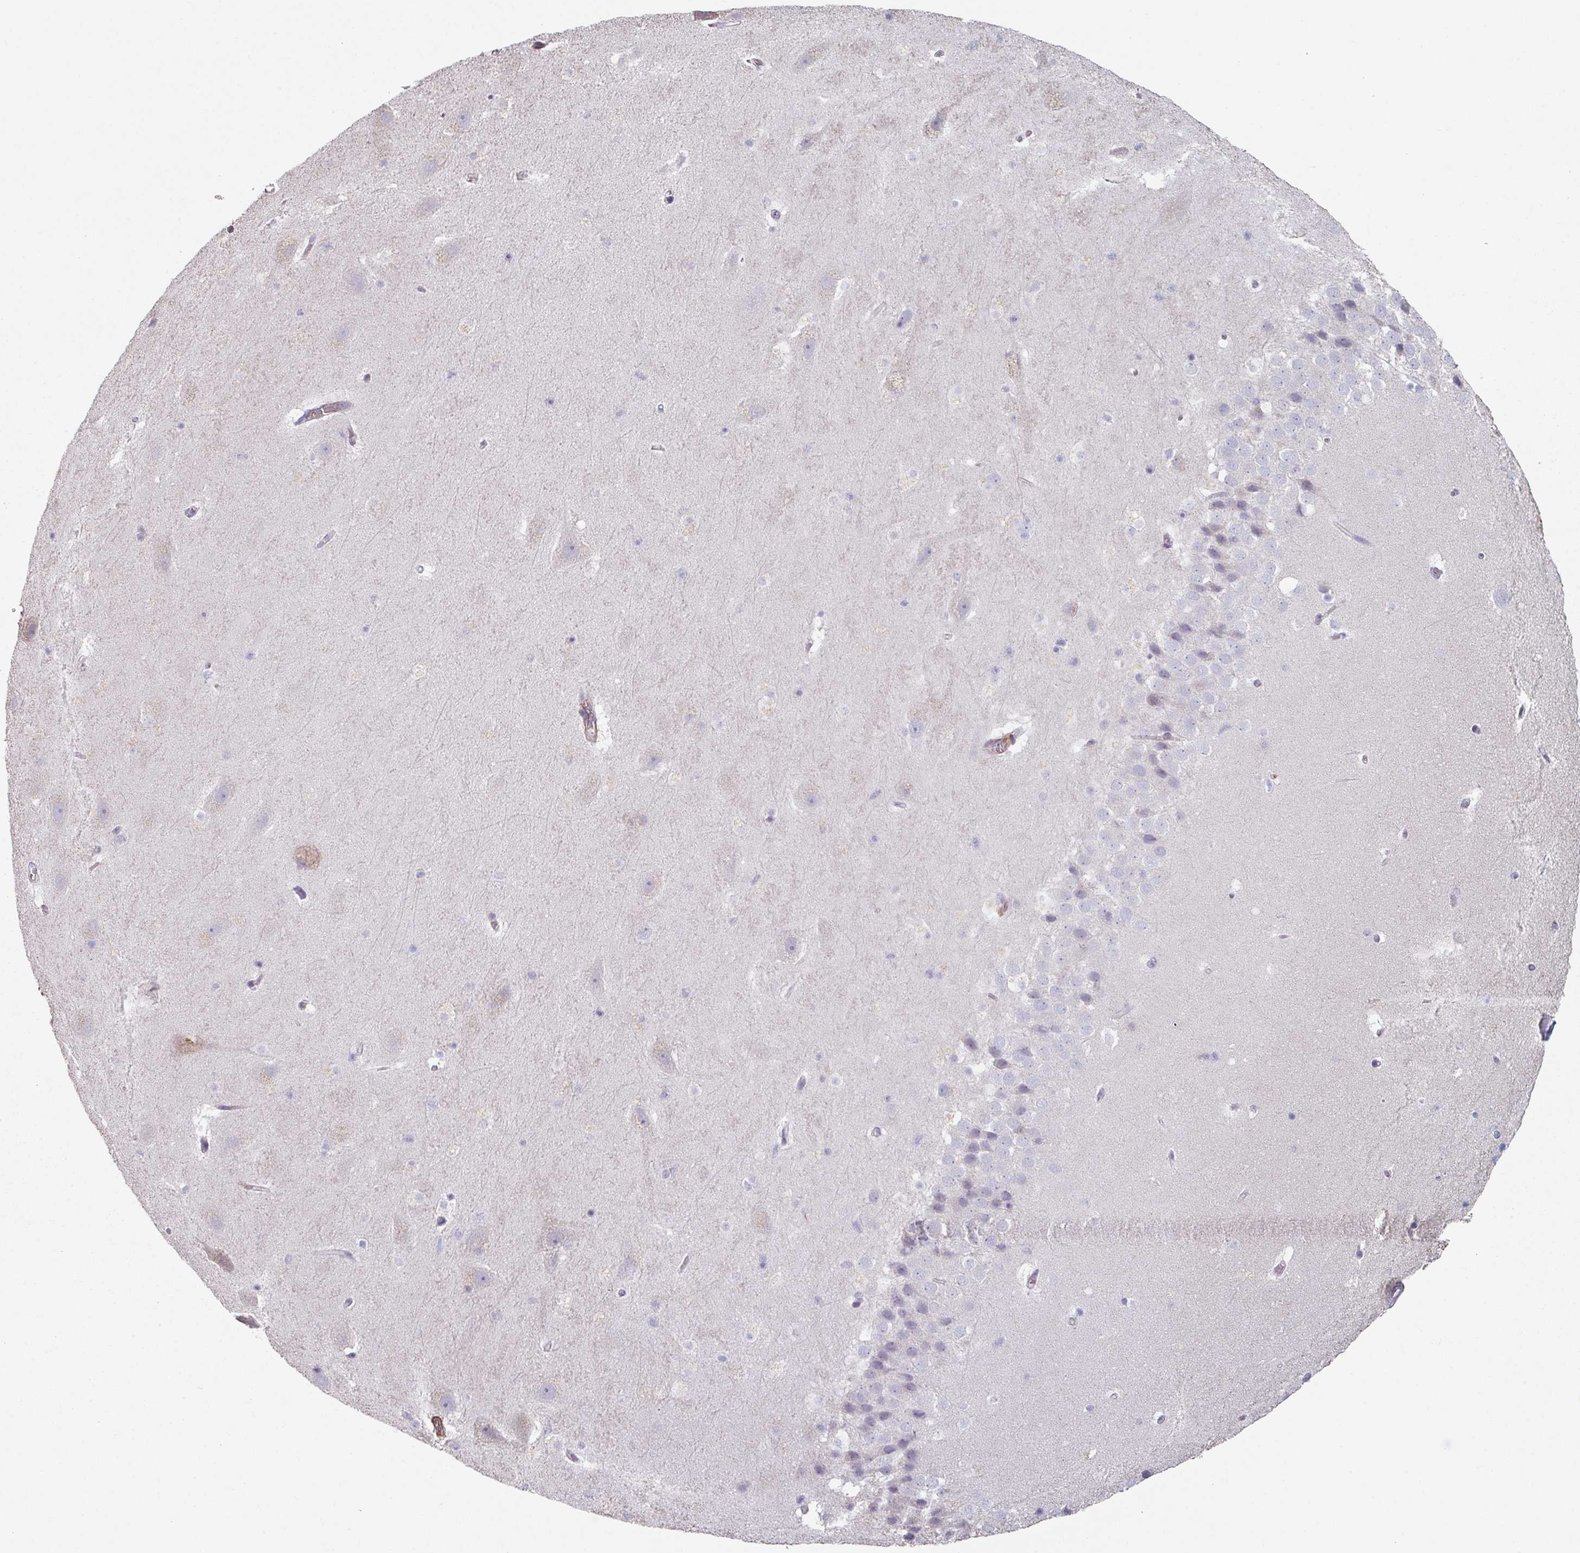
{"staining": {"intensity": "negative", "quantity": "none", "location": "none"}, "tissue": "hippocampus", "cell_type": "Glial cells", "image_type": "normal", "snomed": [{"axis": "morphology", "description": "Normal tissue, NOS"}, {"axis": "topography", "description": "Hippocampus"}], "caption": "Immunohistochemical staining of benign hippocampus shows no significant staining in glial cells. (Immunohistochemistry (ihc), brightfield microscopy, high magnification).", "gene": "GSTA1", "patient": {"sex": "male", "age": 37}}